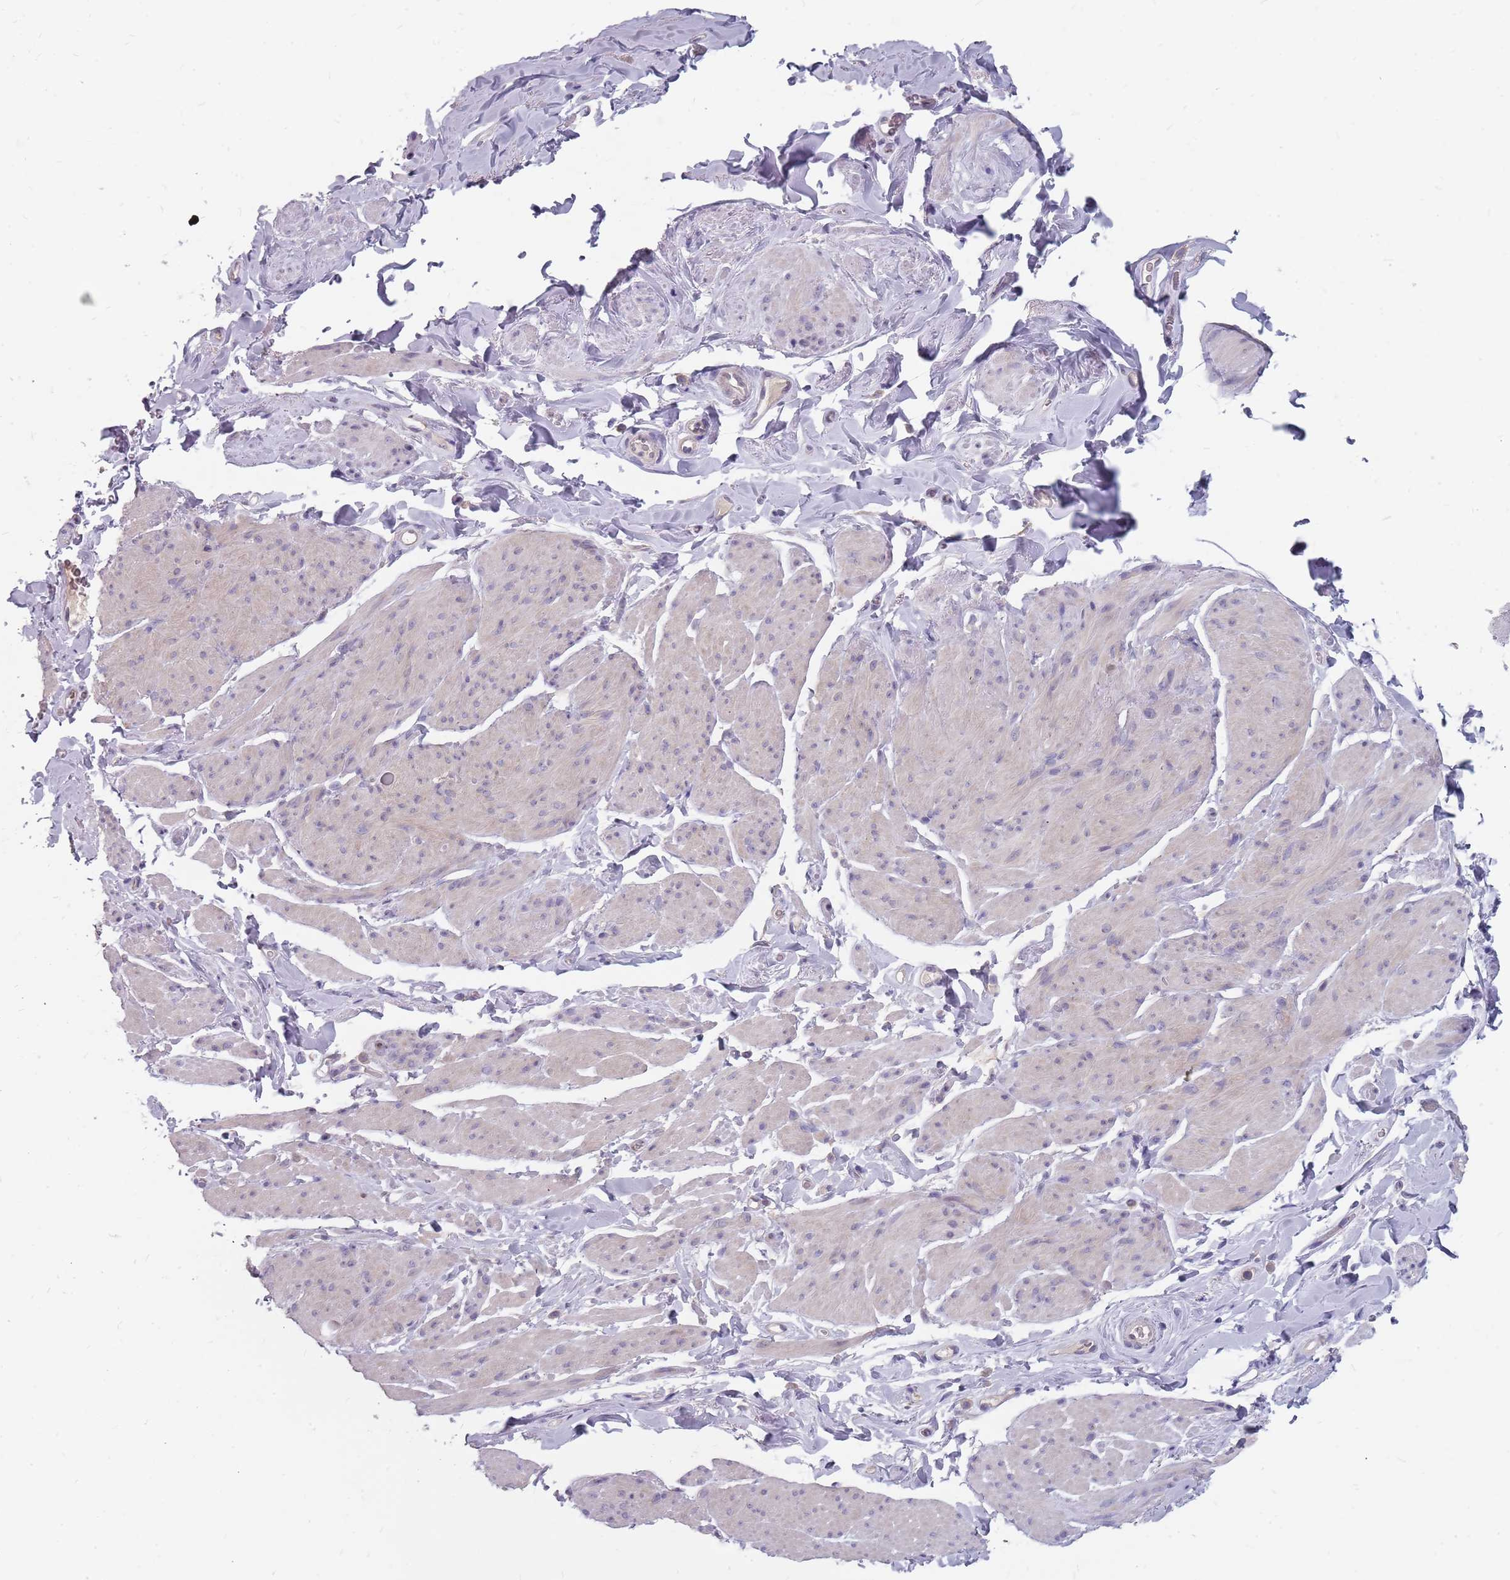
{"staining": {"intensity": "negative", "quantity": "none", "location": "none"}, "tissue": "smooth muscle", "cell_type": "Smooth muscle cells", "image_type": "normal", "snomed": [{"axis": "morphology", "description": "Normal tissue, NOS"}, {"axis": "topography", "description": "Smooth muscle"}, {"axis": "topography", "description": "Peripheral nerve tissue"}], "caption": "This is a image of immunohistochemistry staining of unremarkable smooth muscle, which shows no positivity in smooth muscle cells. Brightfield microscopy of immunohistochemistry (IHC) stained with DAB (3,3'-diaminobenzidine) (brown) and hematoxylin (blue), captured at high magnification.", "gene": "CMTR2", "patient": {"sex": "male", "age": 69}}